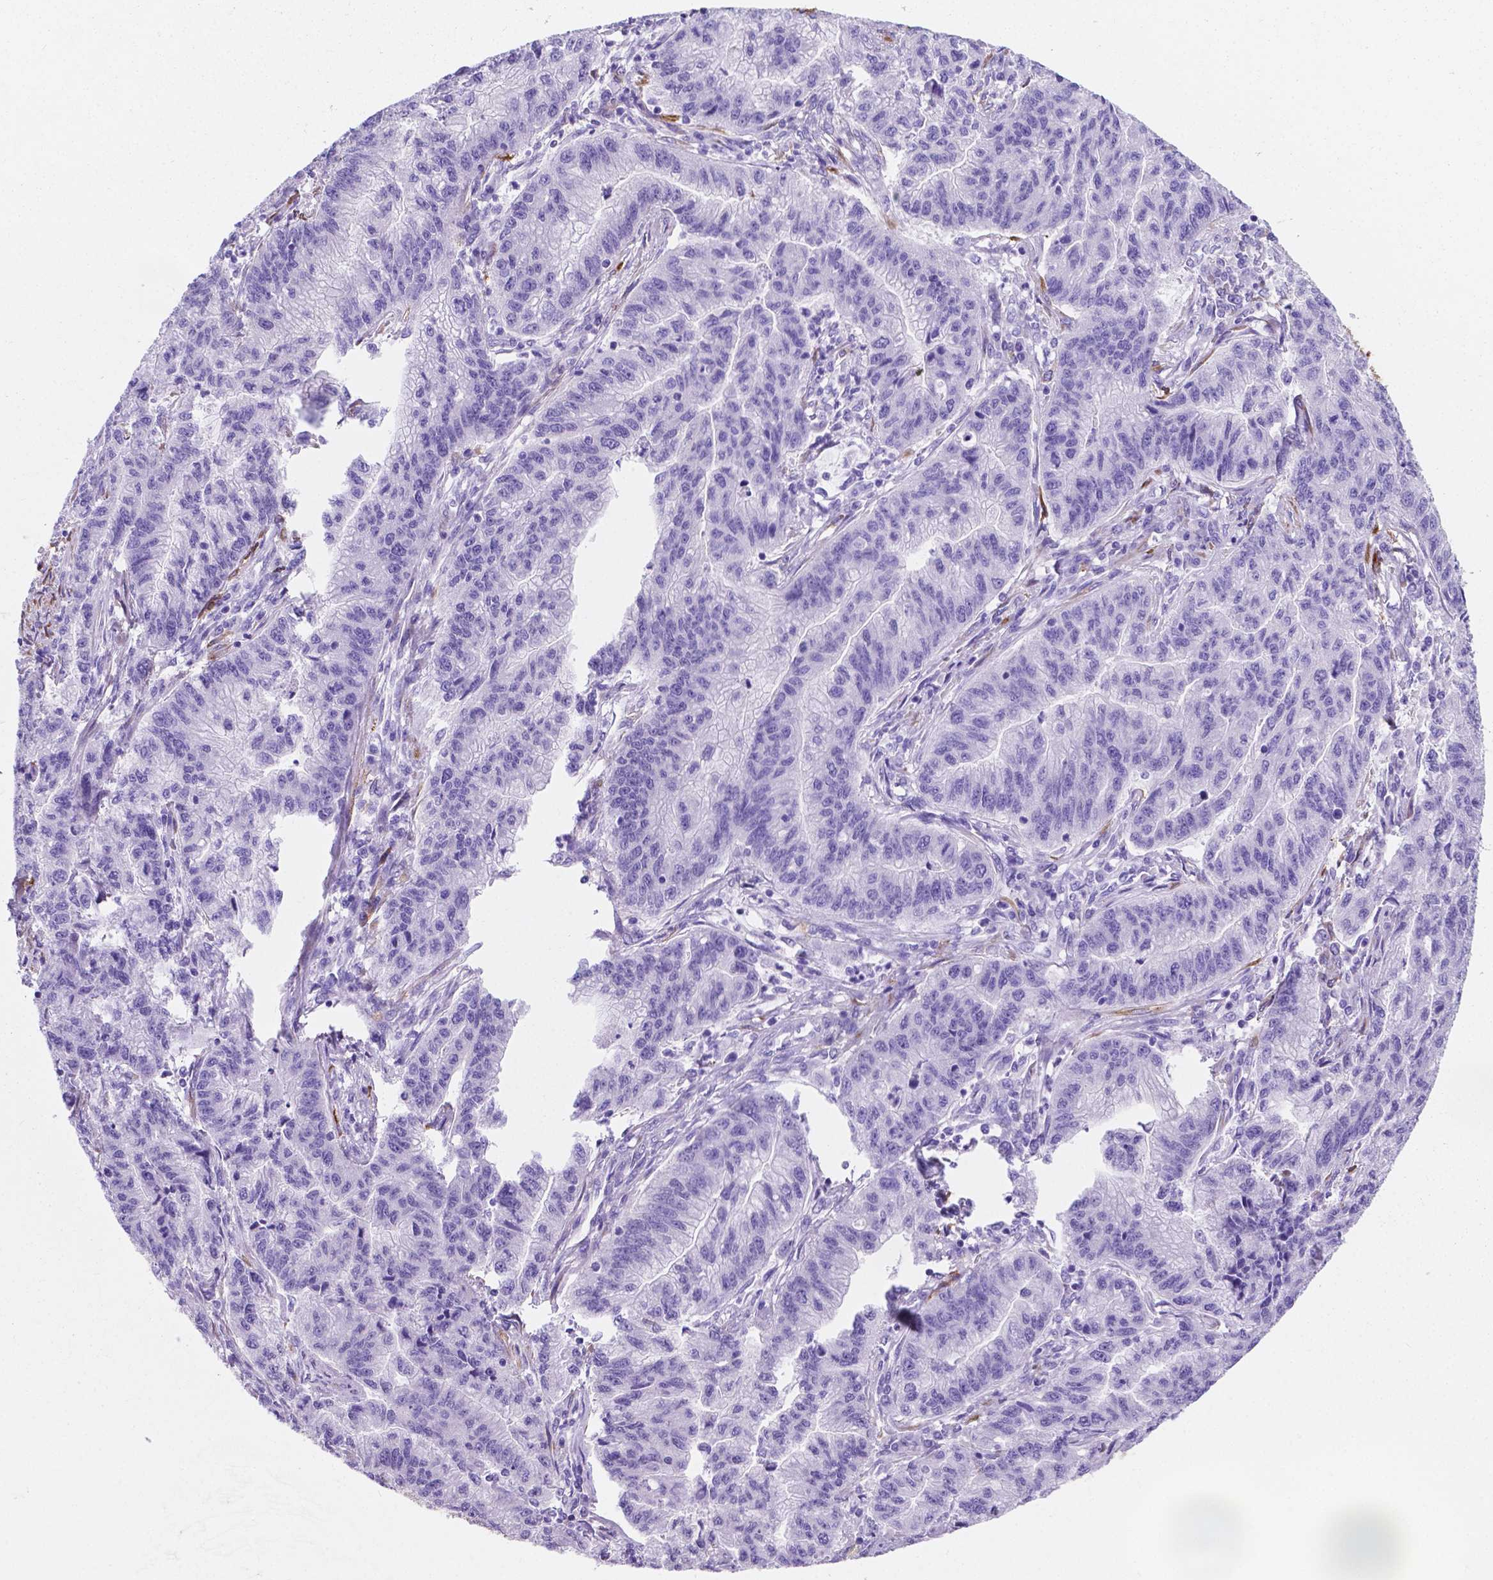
{"staining": {"intensity": "negative", "quantity": "none", "location": "none"}, "tissue": "stomach cancer", "cell_type": "Tumor cells", "image_type": "cancer", "snomed": [{"axis": "morphology", "description": "Adenocarcinoma, NOS"}, {"axis": "topography", "description": "Stomach"}], "caption": "The IHC histopathology image has no significant positivity in tumor cells of stomach cancer (adenocarcinoma) tissue.", "gene": "MACF1", "patient": {"sex": "male", "age": 83}}